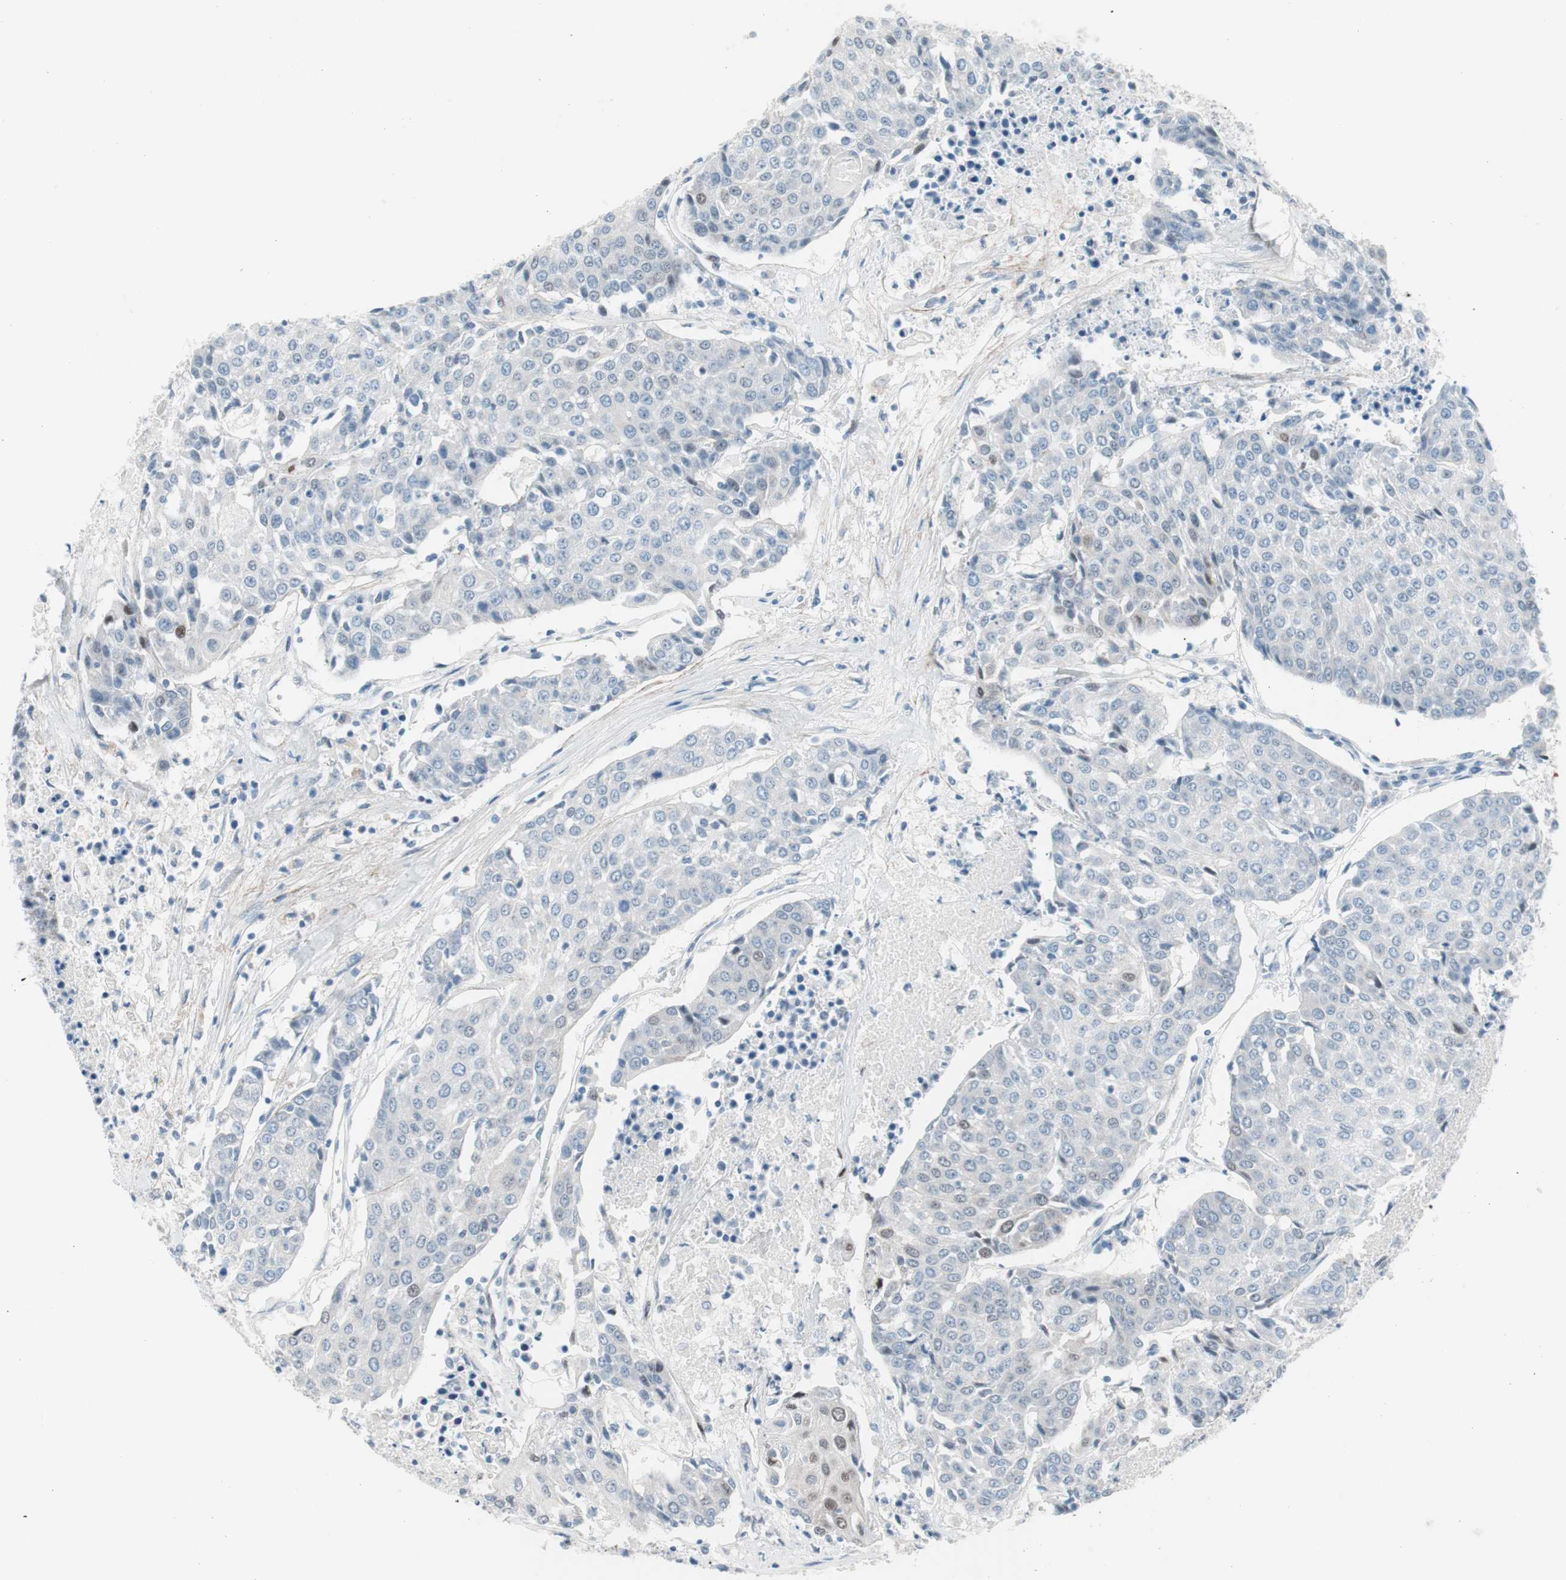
{"staining": {"intensity": "weak", "quantity": "<25%", "location": "nuclear"}, "tissue": "urothelial cancer", "cell_type": "Tumor cells", "image_type": "cancer", "snomed": [{"axis": "morphology", "description": "Urothelial carcinoma, High grade"}, {"axis": "topography", "description": "Urinary bladder"}], "caption": "Immunohistochemistry (IHC) micrograph of neoplastic tissue: high-grade urothelial carcinoma stained with DAB displays no significant protein positivity in tumor cells.", "gene": "FOSL1", "patient": {"sex": "female", "age": 85}}